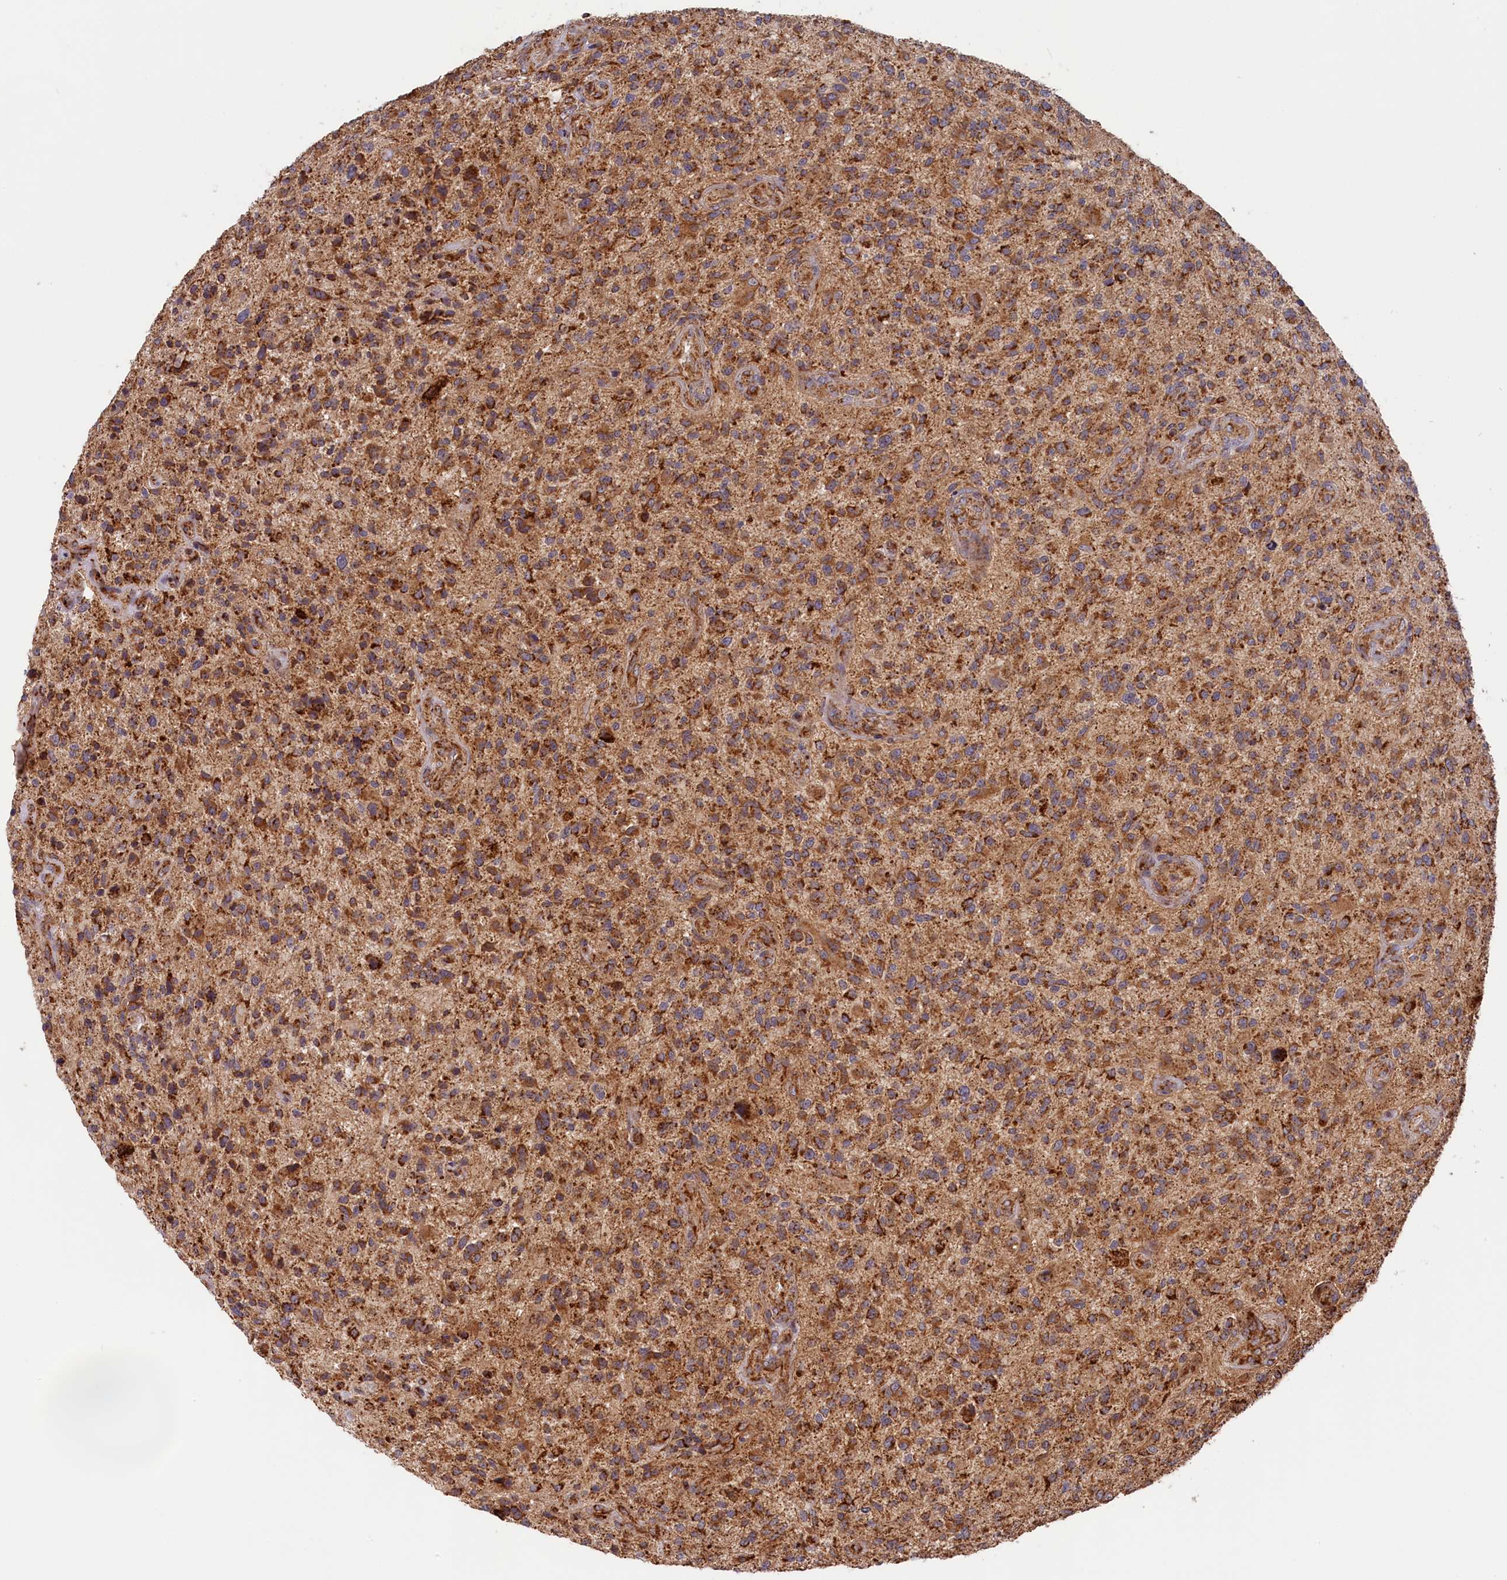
{"staining": {"intensity": "moderate", "quantity": ">75%", "location": "cytoplasmic/membranous"}, "tissue": "glioma", "cell_type": "Tumor cells", "image_type": "cancer", "snomed": [{"axis": "morphology", "description": "Glioma, malignant, High grade"}, {"axis": "topography", "description": "Brain"}], "caption": "Glioma tissue demonstrates moderate cytoplasmic/membranous staining in approximately >75% of tumor cells, visualized by immunohistochemistry.", "gene": "MACROD1", "patient": {"sex": "male", "age": 47}}